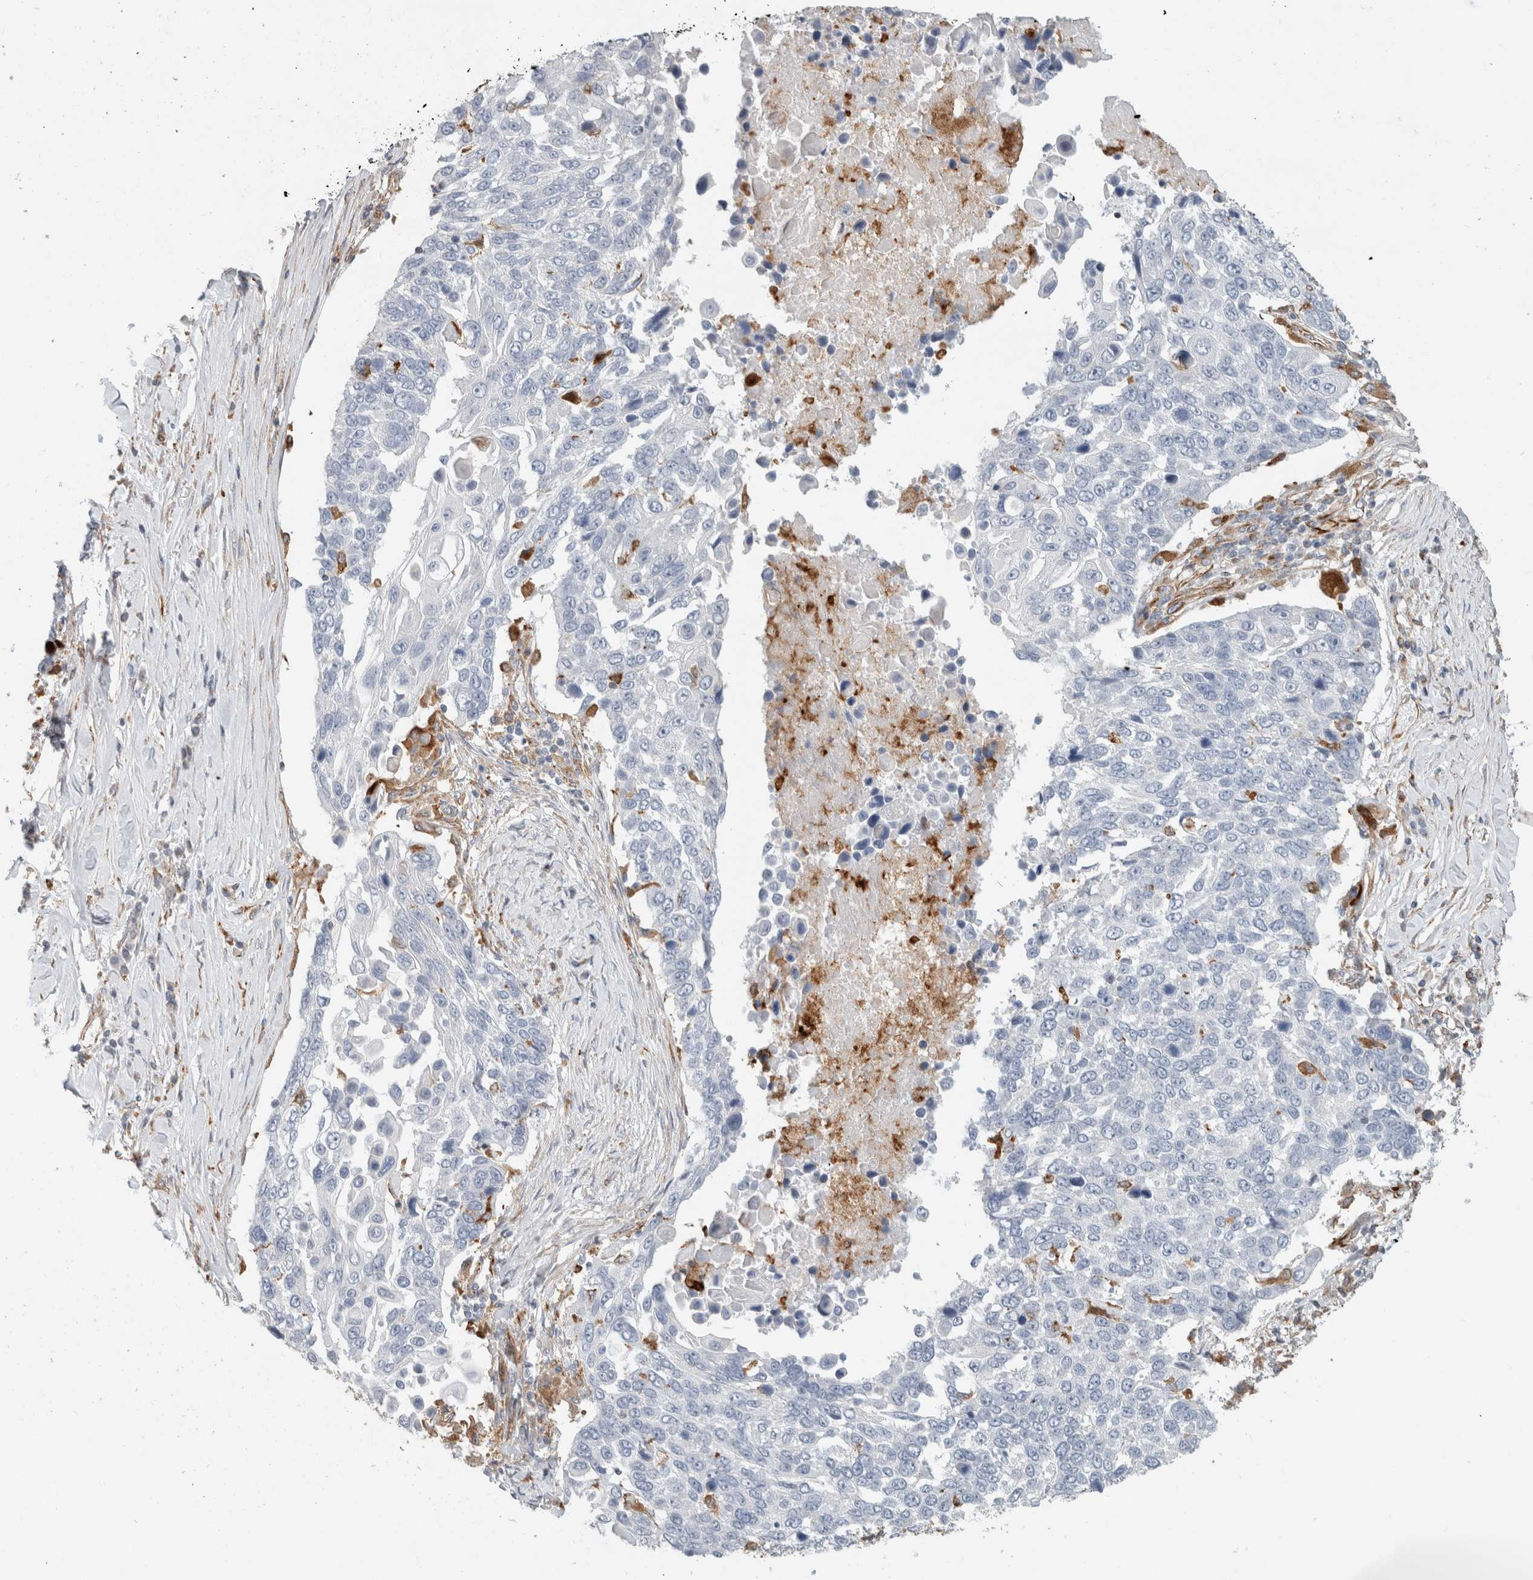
{"staining": {"intensity": "negative", "quantity": "none", "location": "none"}, "tissue": "lung cancer", "cell_type": "Tumor cells", "image_type": "cancer", "snomed": [{"axis": "morphology", "description": "Squamous cell carcinoma, NOS"}, {"axis": "topography", "description": "Lung"}], "caption": "Tumor cells are negative for brown protein staining in lung squamous cell carcinoma.", "gene": "LY86", "patient": {"sex": "male", "age": 66}}